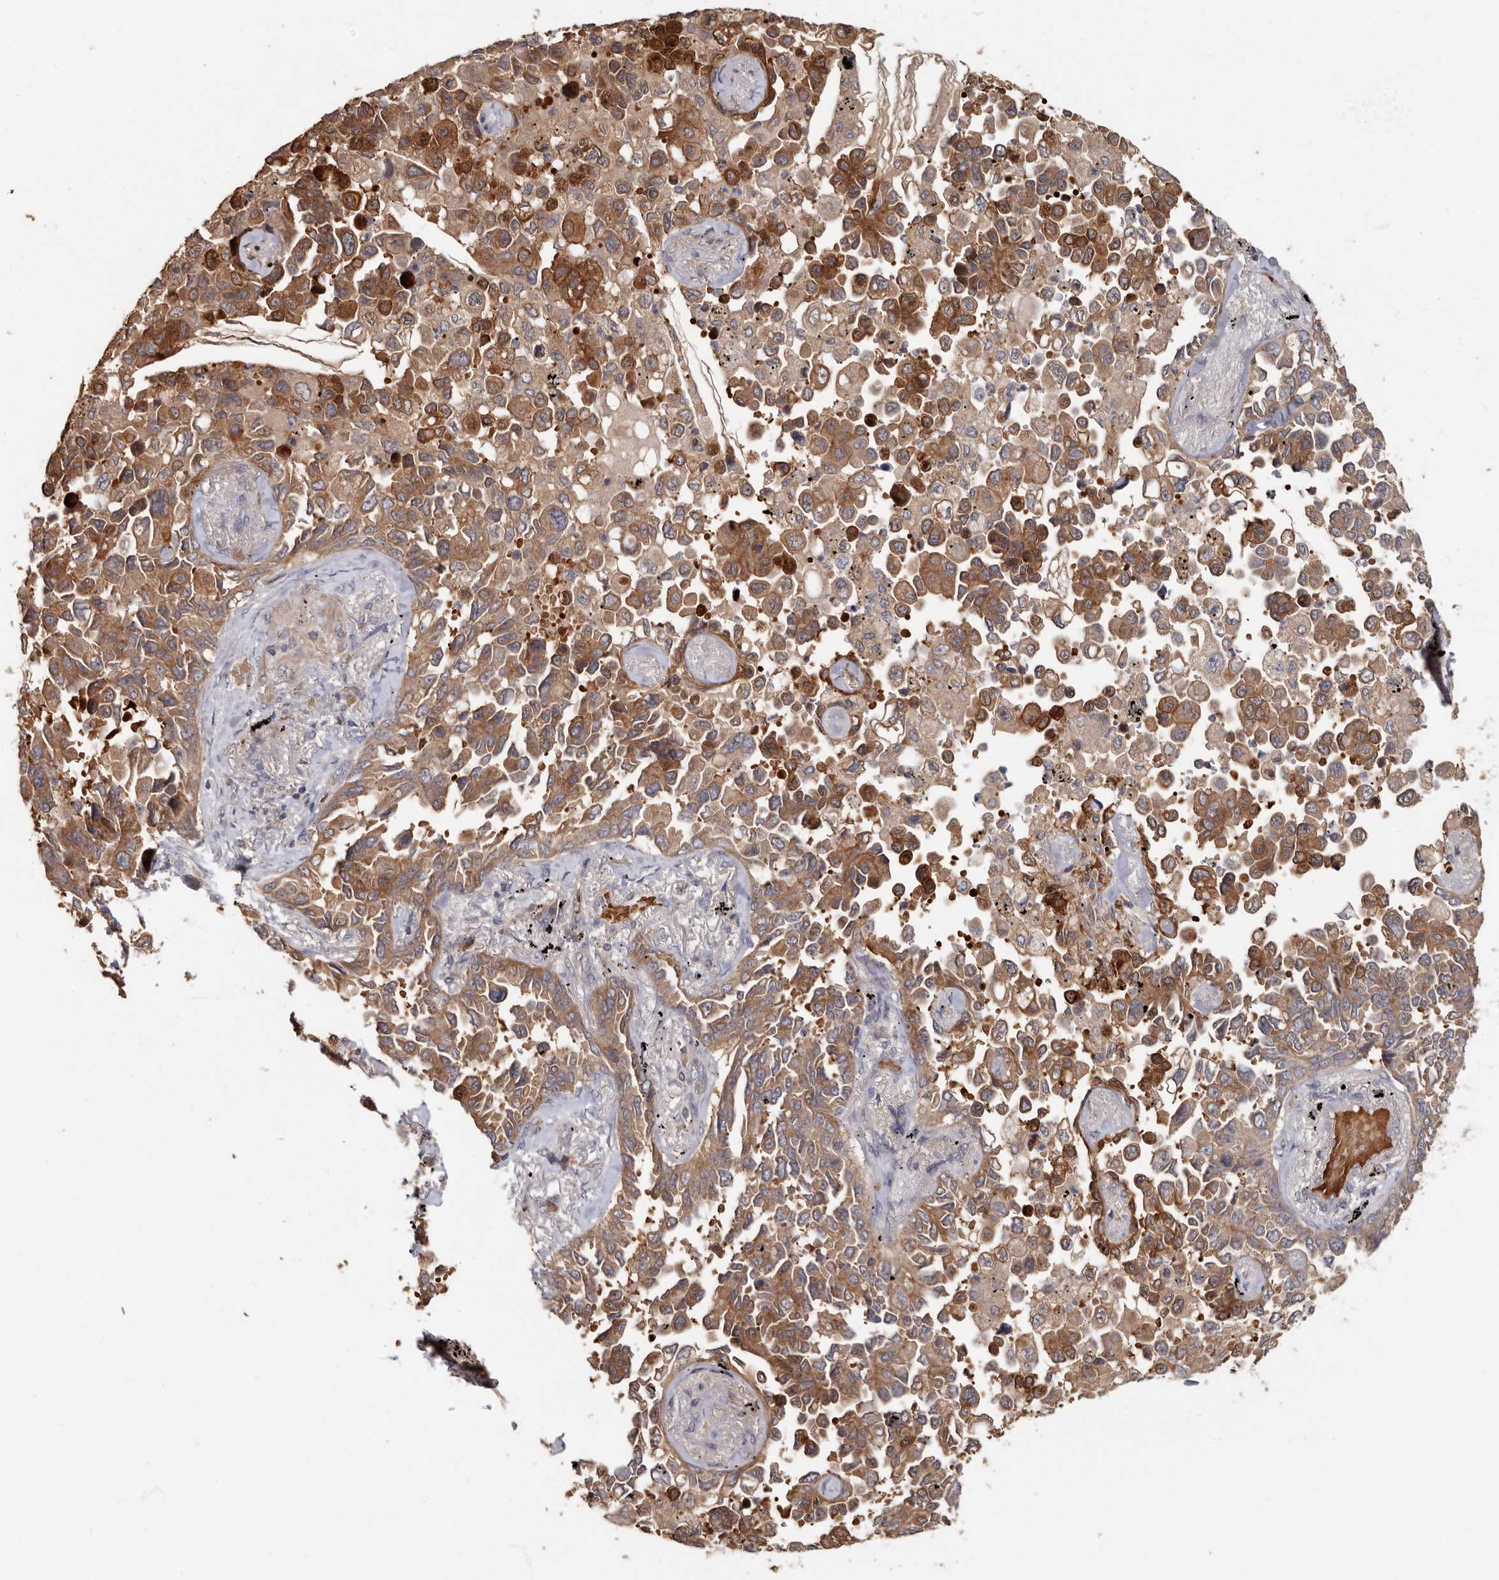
{"staining": {"intensity": "moderate", "quantity": ">75%", "location": "cytoplasmic/membranous"}, "tissue": "lung cancer", "cell_type": "Tumor cells", "image_type": "cancer", "snomed": [{"axis": "morphology", "description": "Adenocarcinoma, NOS"}, {"axis": "topography", "description": "Lung"}], "caption": "Human lung cancer (adenocarcinoma) stained for a protein (brown) exhibits moderate cytoplasmic/membranous positive staining in about >75% of tumor cells.", "gene": "KIF26B", "patient": {"sex": "female", "age": 67}}